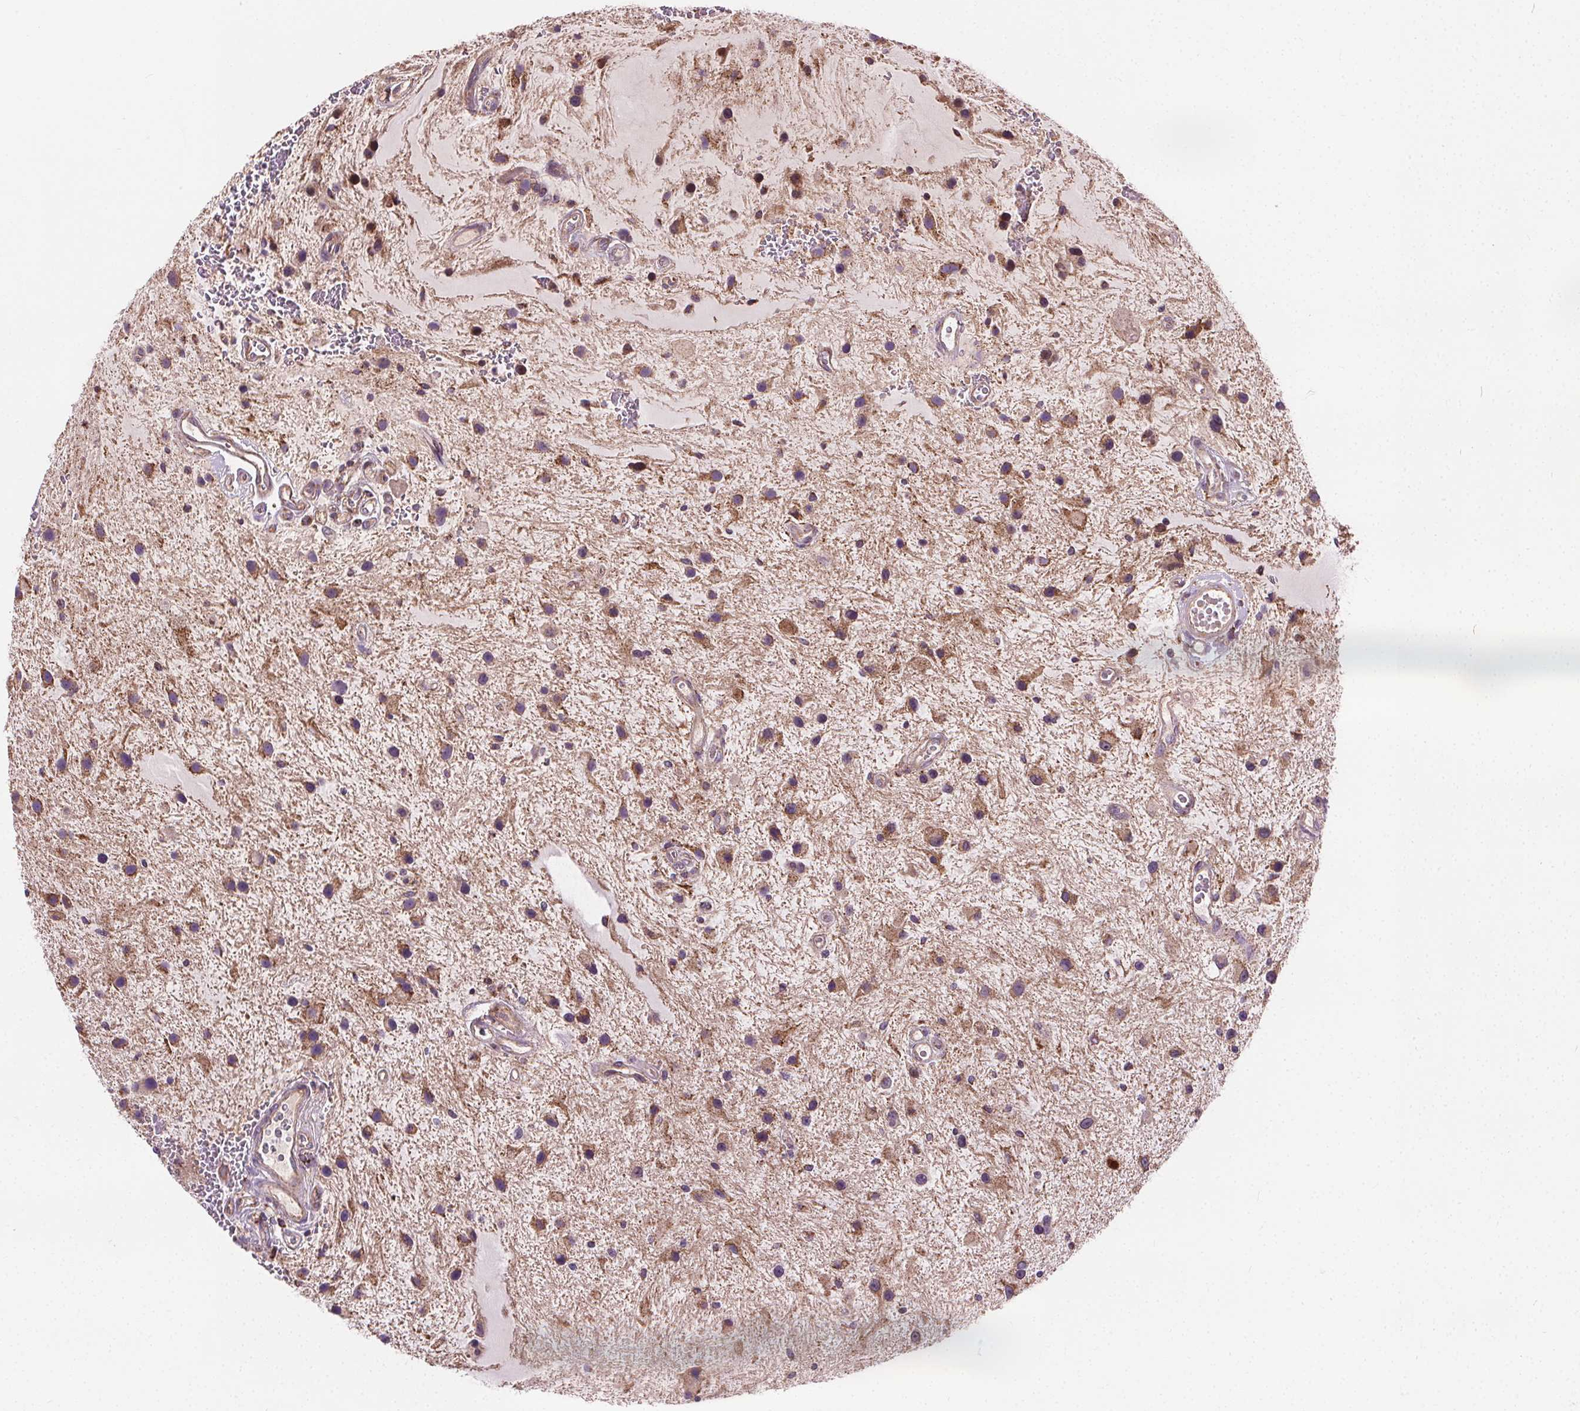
{"staining": {"intensity": "moderate", "quantity": "25%-75%", "location": "cytoplasmic/membranous"}, "tissue": "glioma", "cell_type": "Tumor cells", "image_type": "cancer", "snomed": [{"axis": "morphology", "description": "Glioma, malignant, Low grade"}, {"axis": "topography", "description": "Cerebellum"}], "caption": "Low-grade glioma (malignant) tissue demonstrates moderate cytoplasmic/membranous staining in approximately 25%-75% of tumor cells", "gene": "GOLT1B", "patient": {"sex": "female", "age": 14}}